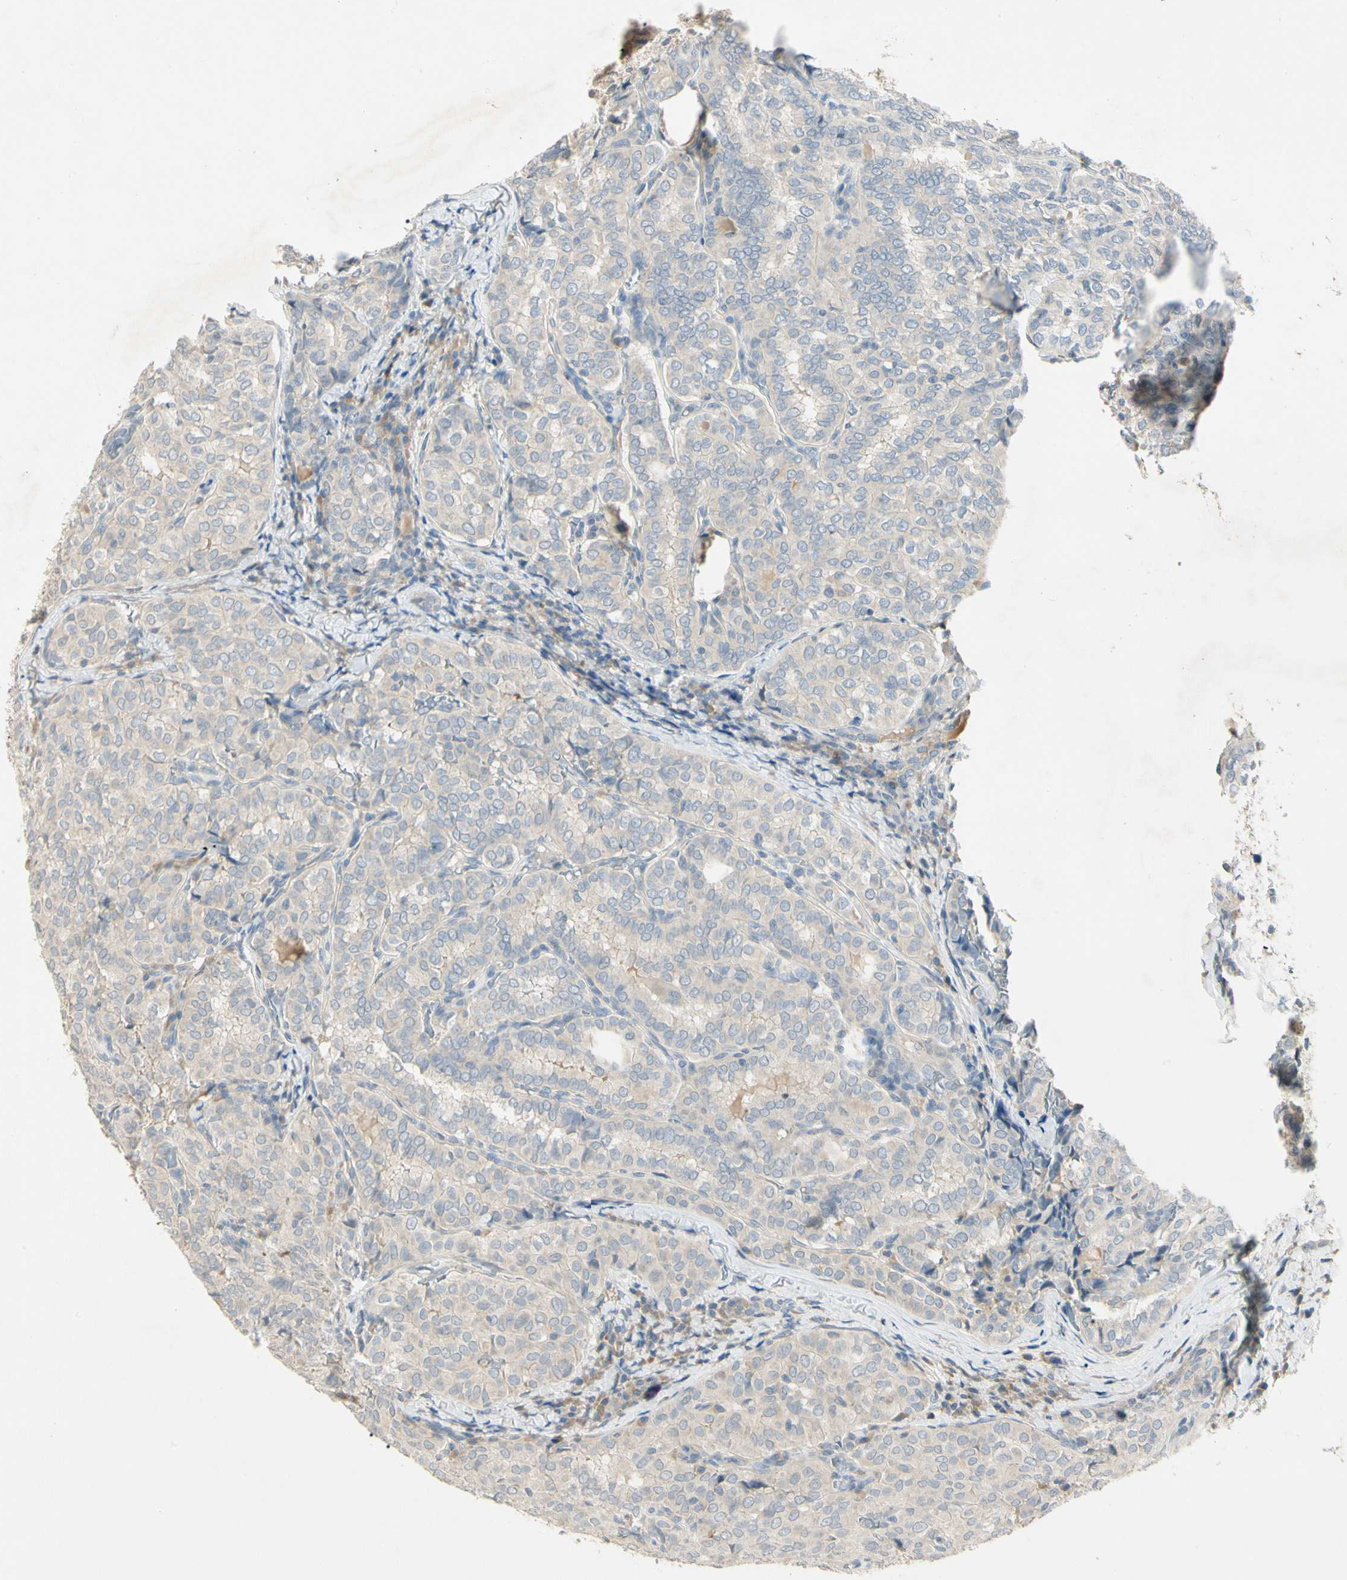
{"staining": {"intensity": "negative", "quantity": "none", "location": "none"}, "tissue": "thyroid cancer", "cell_type": "Tumor cells", "image_type": "cancer", "snomed": [{"axis": "morphology", "description": "Normal tissue, NOS"}, {"axis": "morphology", "description": "Papillary adenocarcinoma, NOS"}, {"axis": "topography", "description": "Thyroid gland"}], "caption": "Tumor cells are negative for brown protein staining in thyroid cancer (papillary adenocarcinoma). The staining is performed using DAB (3,3'-diaminobenzidine) brown chromogen with nuclei counter-stained in using hematoxylin.", "gene": "PRSS21", "patient": {"sex": "female", "age": 30}}